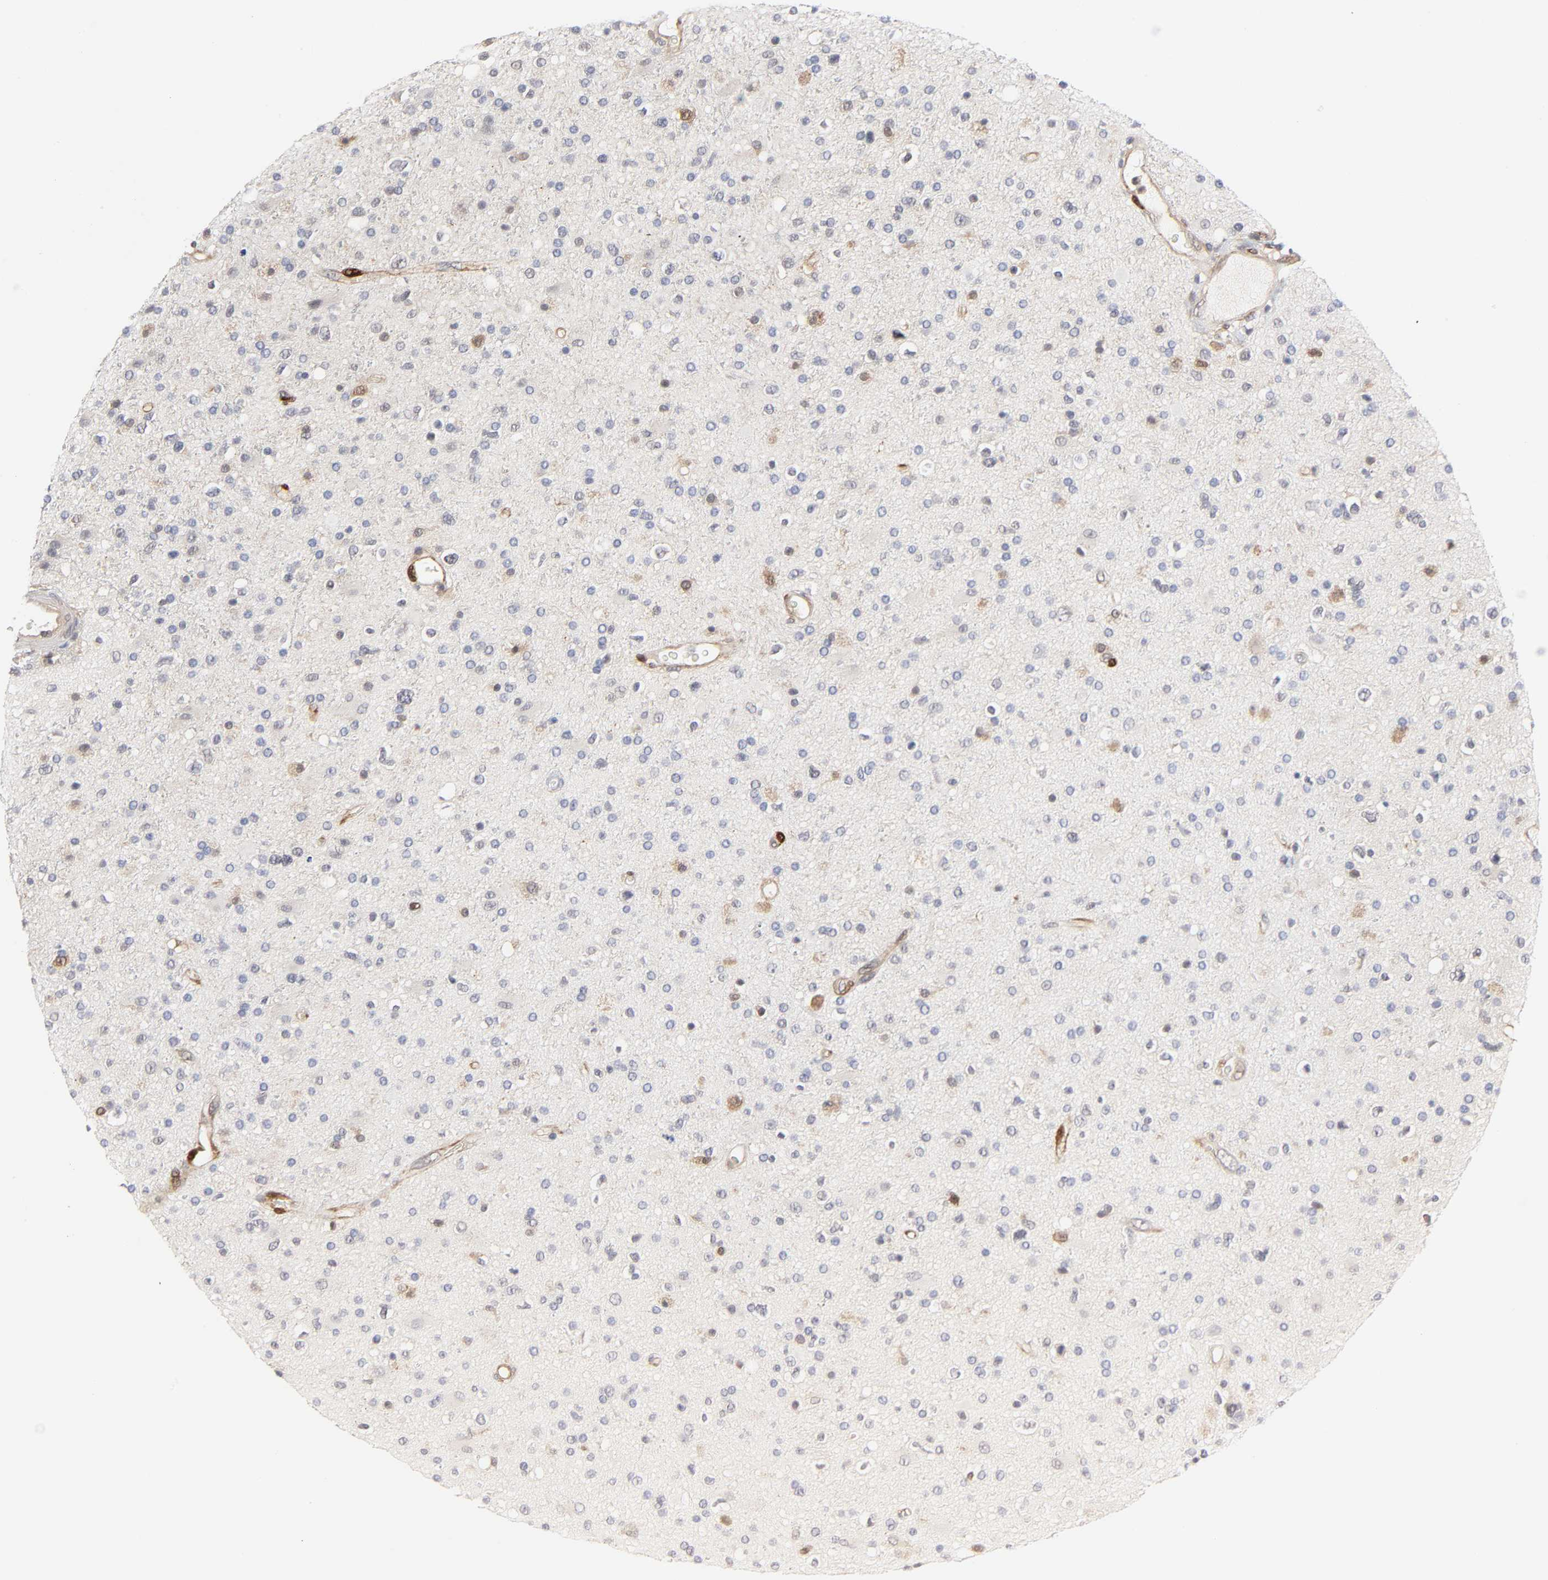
{"staining": {"intensity": "negative", "quantity": "none", "location": "none"}, "tissue": "glioma", "cell_type": "Tumor cells", "image_type": "cancer", "snomed": [{"axis": "morphology", "description": "Glioma, malignant, High grade"}, {"axis": "topography", "description": "Brain"}], "caption": "Glioma was stained to show a protein in brown. There is no significant positivity in tumor cells. (Brightfield microscopy of DAB (3,3'-diaminobenzidine) immunohistochemistry (IHC) at high magnification).", "gene": "PTEN", "patient": {"sex": "male", "age": 33}}